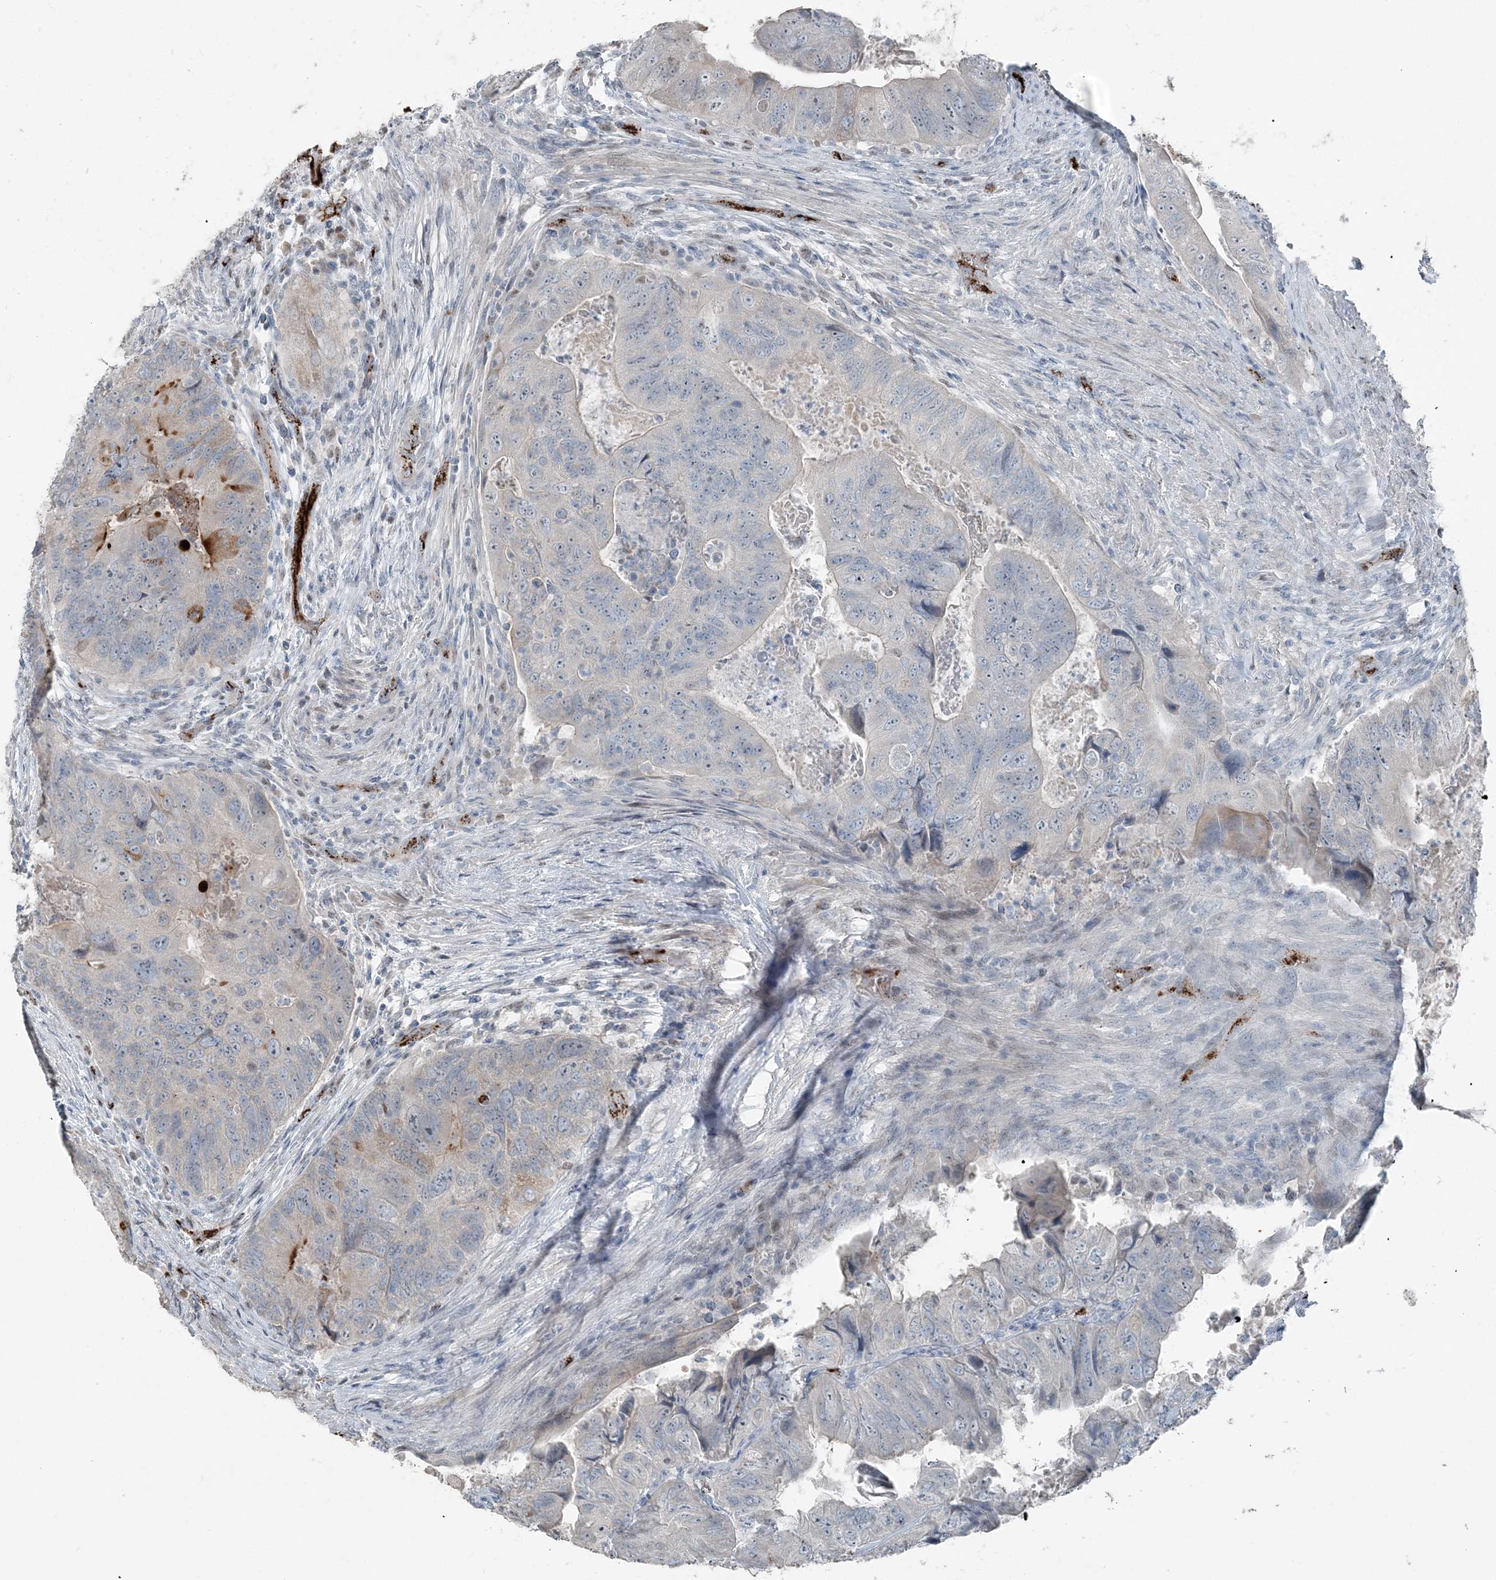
{"staining": {"intensity": "negative", "quantity": "none", "location": "none"}, "tissue": "colorectal cancer", "cell_type": "Tumor cells", "image_type": "cancer", "snomed": [{"axis": "morphology", "description": "Adenocarcinoma, NOS"}, {"axis": "topography", "description": "Rectum"}], "caption": "Immunohistochemistry (IHC) histopathology image of human adenocarcinoma (colorectal) stained for a protein (brown), which reveals no staining in tumor cells. (Brightfield microscopy of DAB (3,3'-diaminobenzidine) immunohistochemistry at high magnification).", "gene": "ELOVL7", "patient": {"sex": "male", "age": 63}}